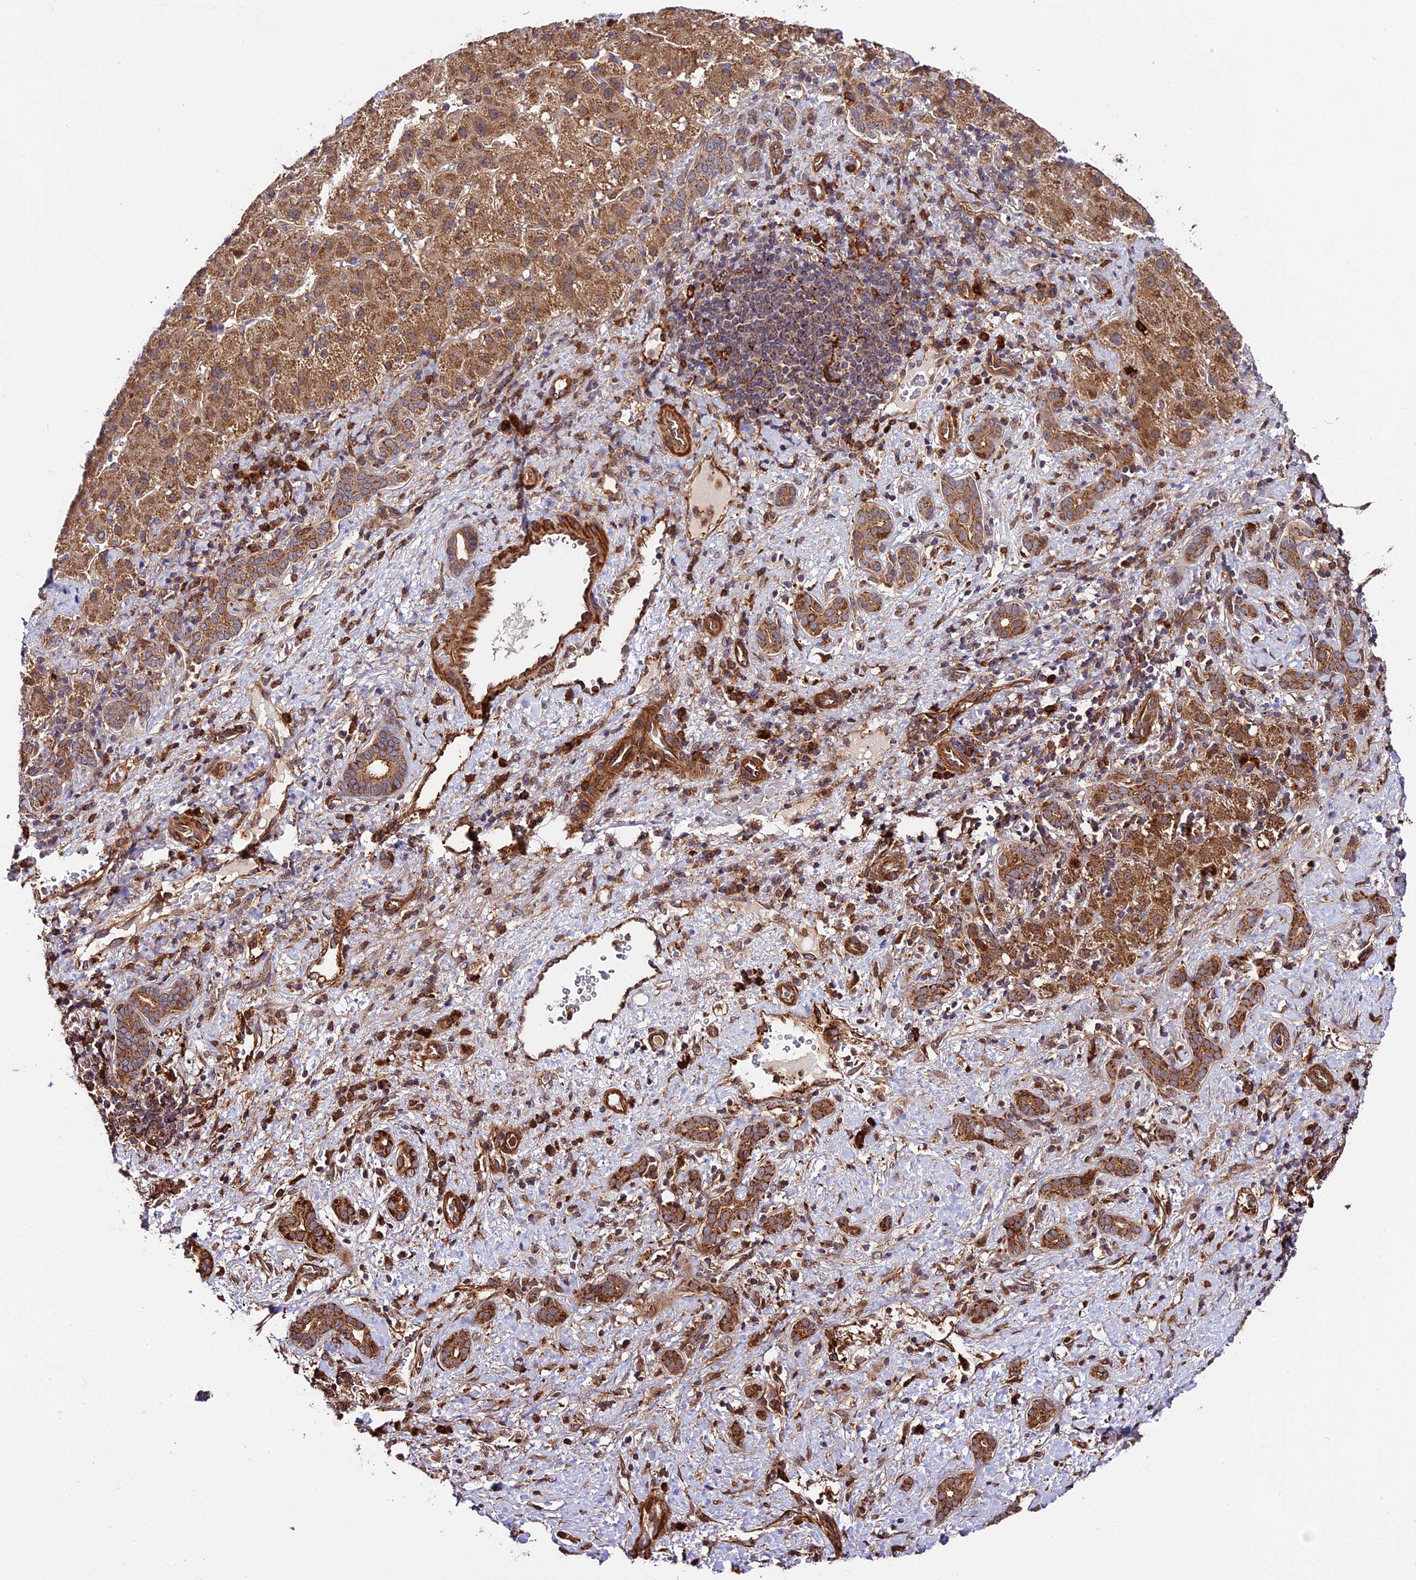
{"staining": {"intensity": "moderate", "quantity": ">75%", "location": "cytoplasmic/membranous"}, "tissue": "liver cancer", "cell_type": "Tumor cells", "image_type": "cancer", "snomed": [{"axis": "morphology", "description": "Normal tissue, NOS"}, {"axis": "morphology", "description": "Carcinoma, Hepatocellular, NOS"}, {"axis": "topography", "description": "Liver"}], "caption": "About >75% of tumor cells in human liver cancer show moderate cytoplasmic/membranous protein expression as visualized by brown immunohistochemical staining.", "gene": "HERPUD1", "patient": {"sex": "male", "age": 57}}